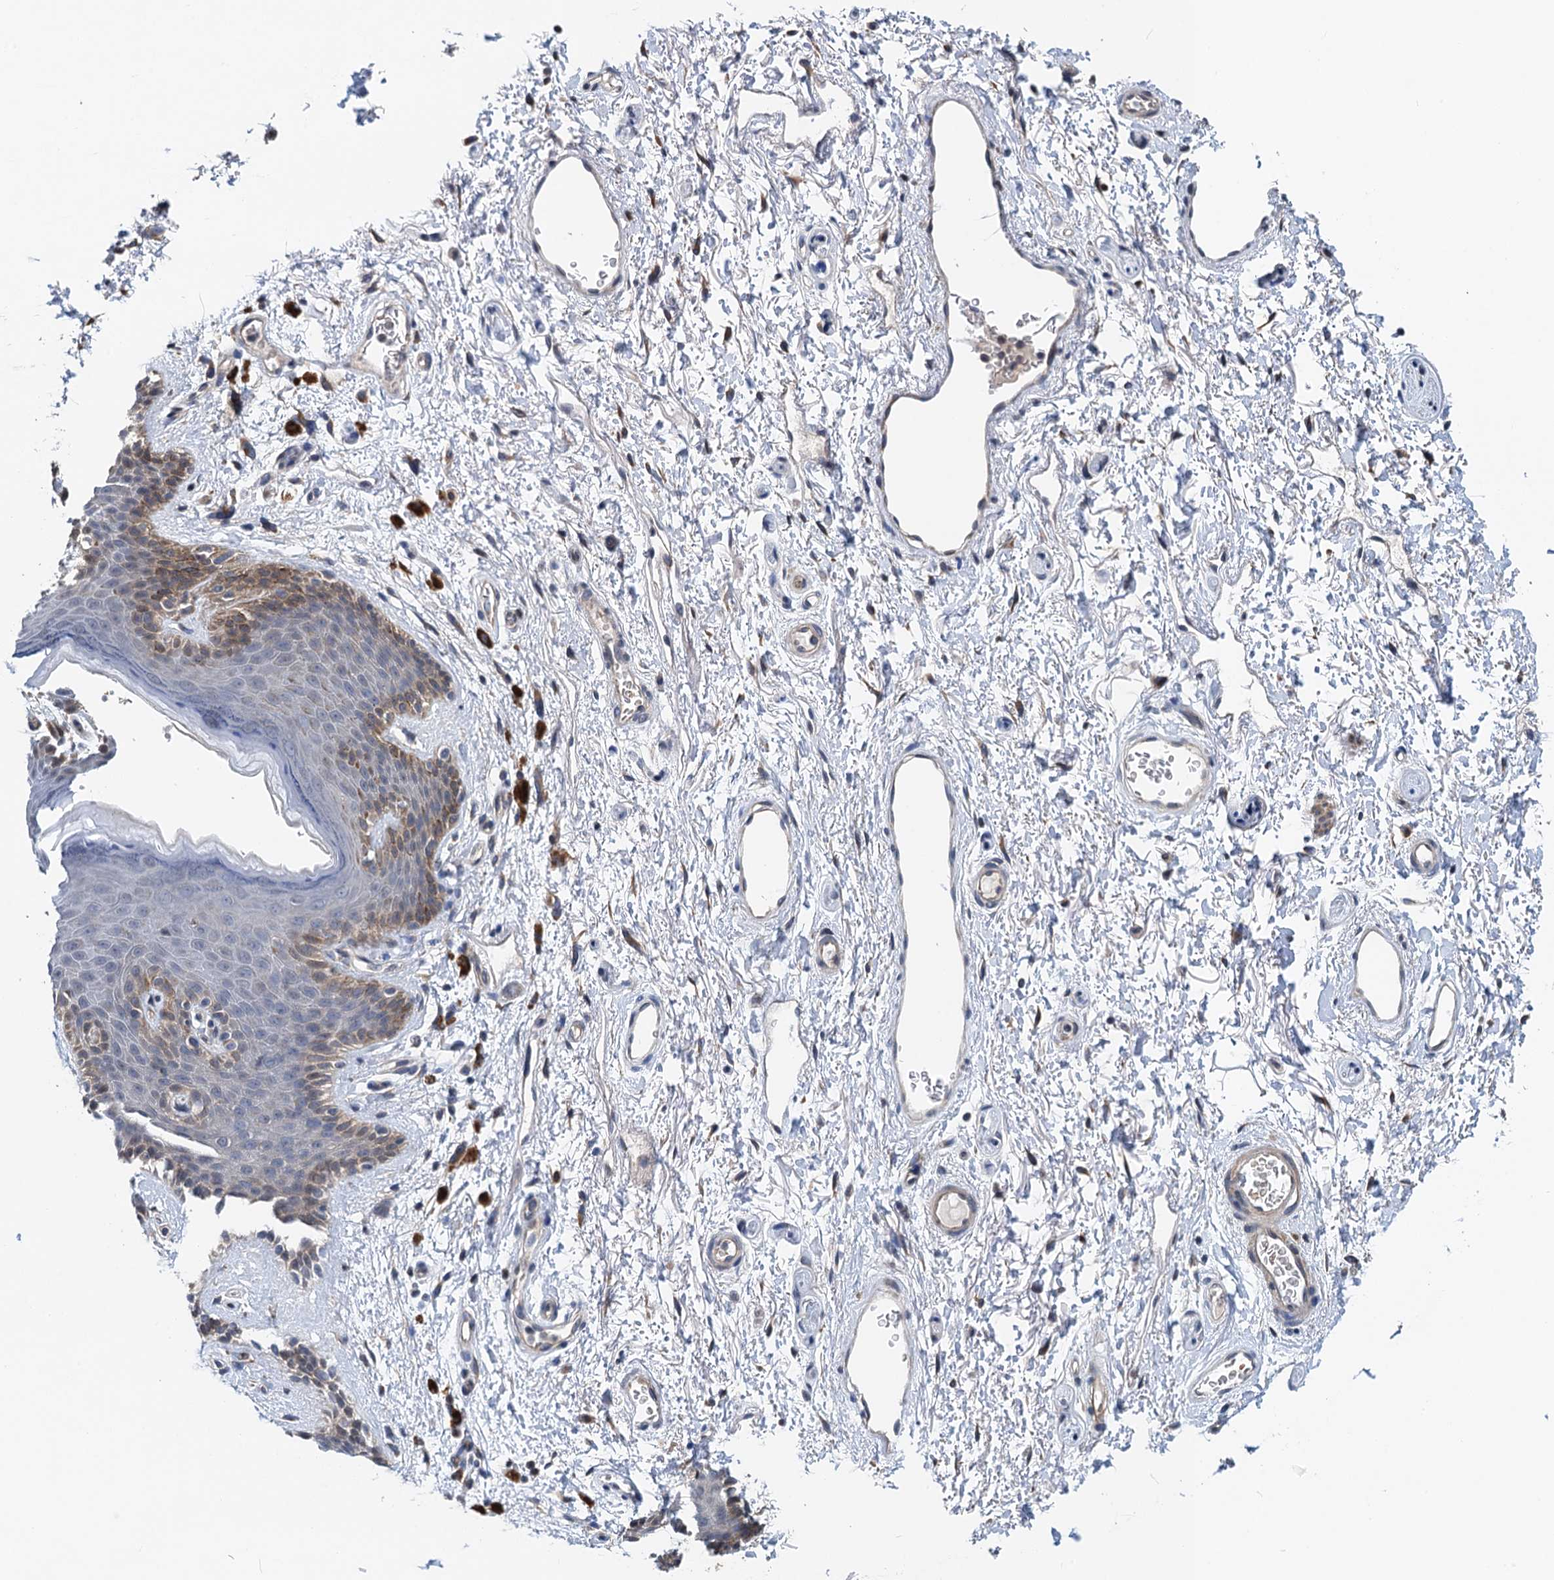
{"staining": {"intensity": "moderate", "quantity": "<25%", "location": "cytoplasmic/membranous"}, "tissue": "skin", "cell_type": "Epidermal cells", "image_type": "normal", "snomed": [{"axis": "morphology", "description": "Normal tissue, NOS"}, {"axis": "topography", "description": "Anal"}], "caption": "Moderate cytoplasmic/membranous staining for a protein is appreciated in approximately <25% of epidermal cells of normal skin using IHC.", "gene": "NBEA", "patient": {"sex": "female", "age": 46}}